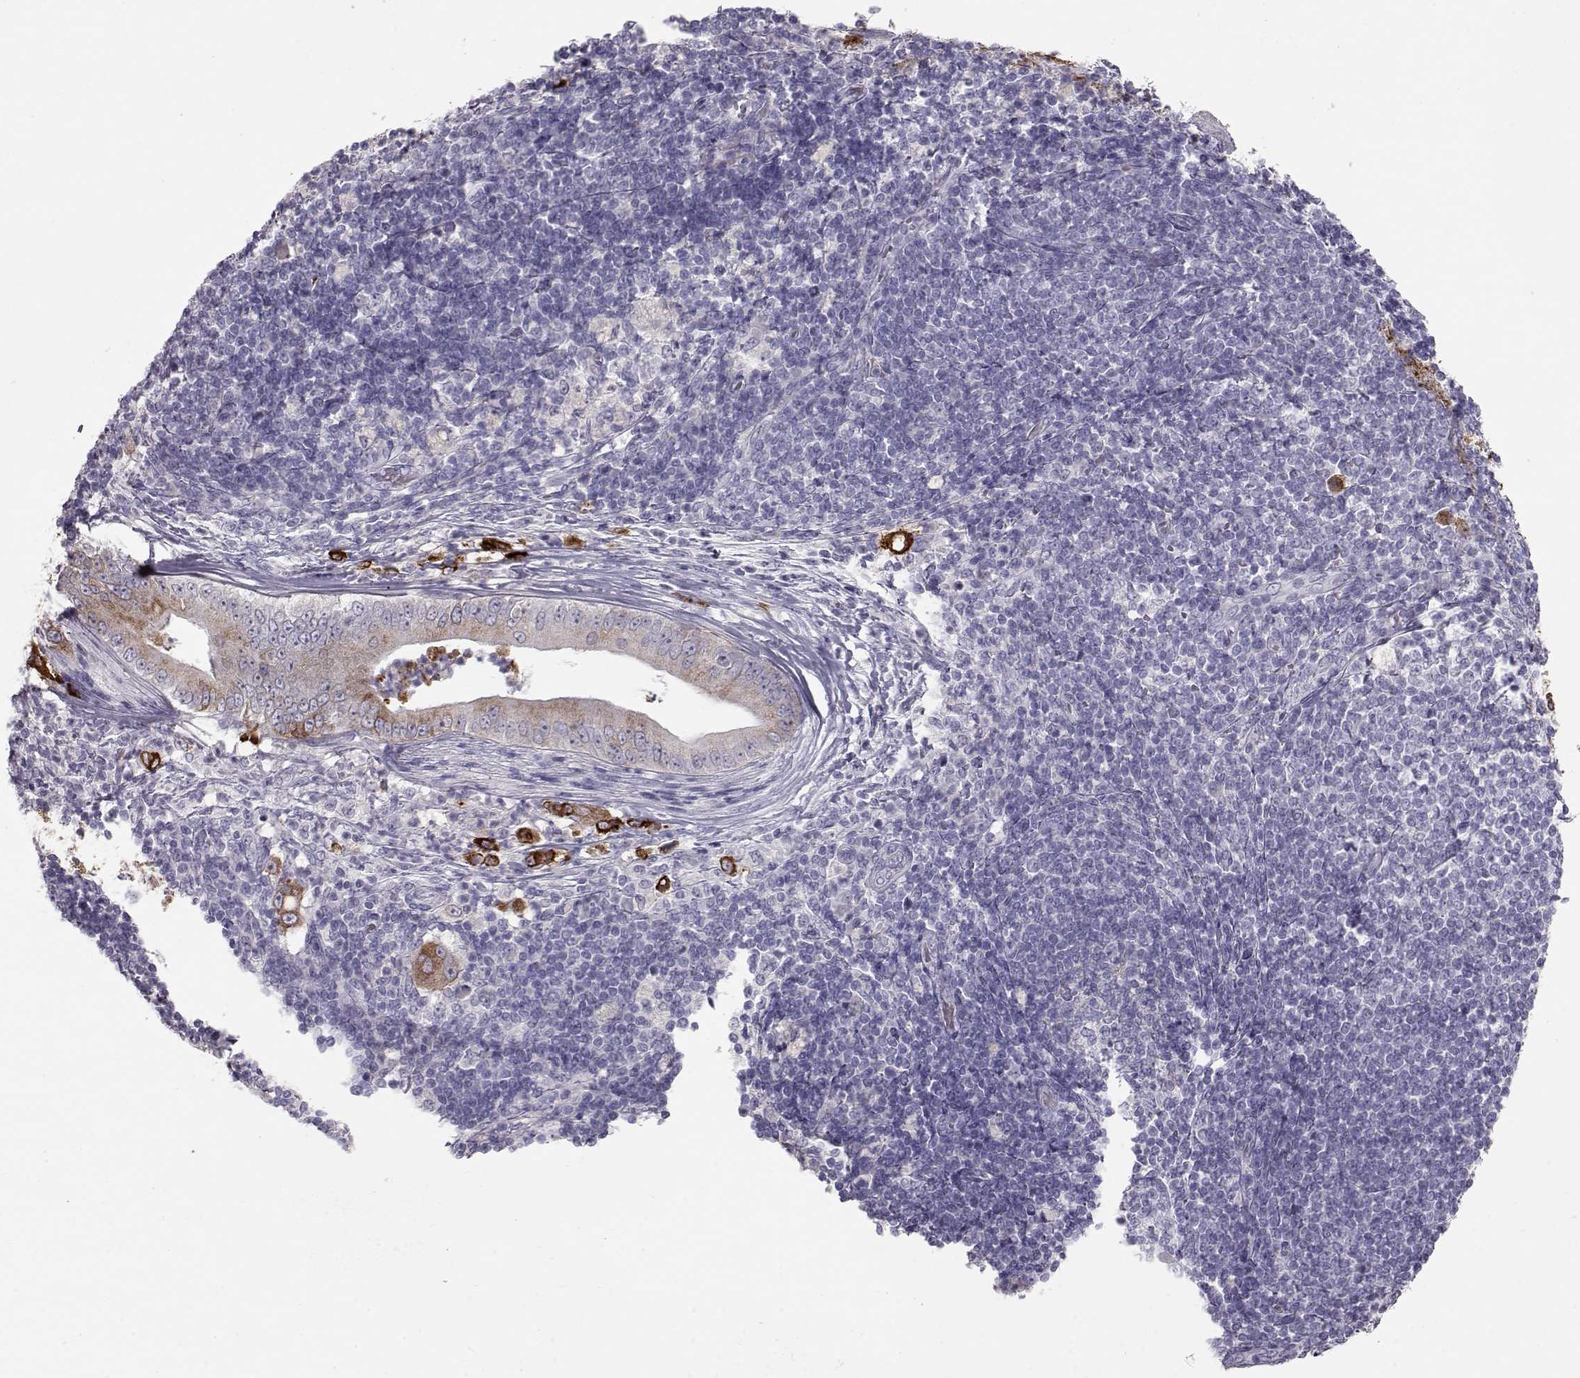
{"staining": {"intensity": "strong", "quantity": "<25%", "location": "cytoplasmic/membranous"}, "tissue": "pancreatic cancer", "cell_type": "Tumor cells", "image_type": "cancer", "snomed": [{"axis": "morphology", "description": "Adenocarcinoma, NOS"}, {"axis": "topography", "description": "Pancreas"}], "caption": "The micrograph displays staining of adenocarcinoma (pancreatic), revealing strong cytoplasmic/membranous protein expression (brown color) within tumor cells.", "gene": "LAMB3", "patient": {"sex": "male", "age": 71}}